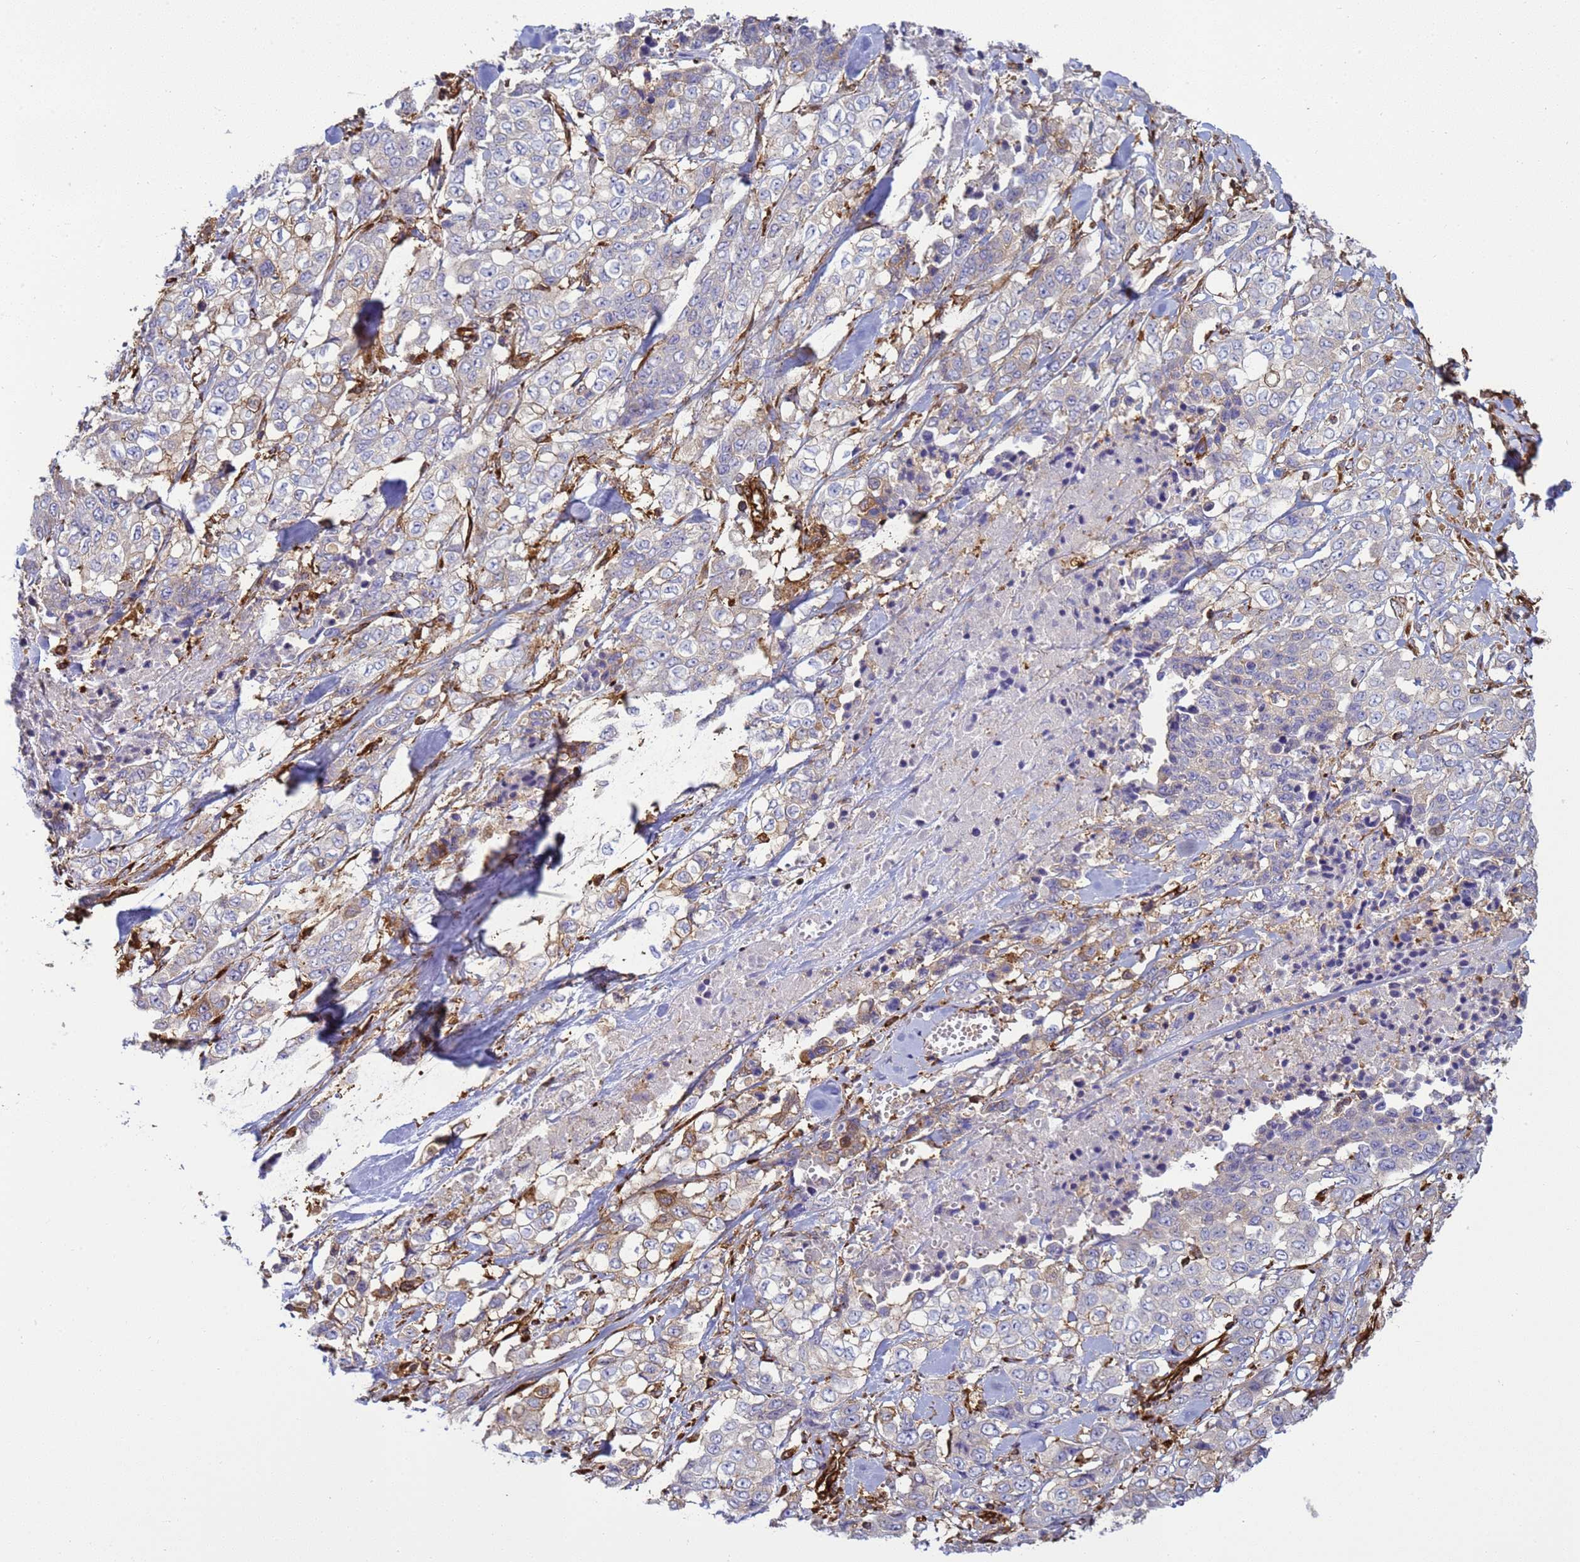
{"staining": {"intensity": "negative", "quantity": "none", "location": "none"}, "tissue": "stomach cancer", "cell_type": "Tumor cells", "image_type": "cancer", "snomed": [{"axis": "morphology", "description": "Adenocarcinoma, NOS"}, {"axis": "topography", "description": "Stomach, upper"}], "caption": "Immunohistochemistry (IHC) of stomach cancer displays no staining in tumor cells.", "gene": "ZBTB8OS", "patient": {"sex": "male", "age": 62}}